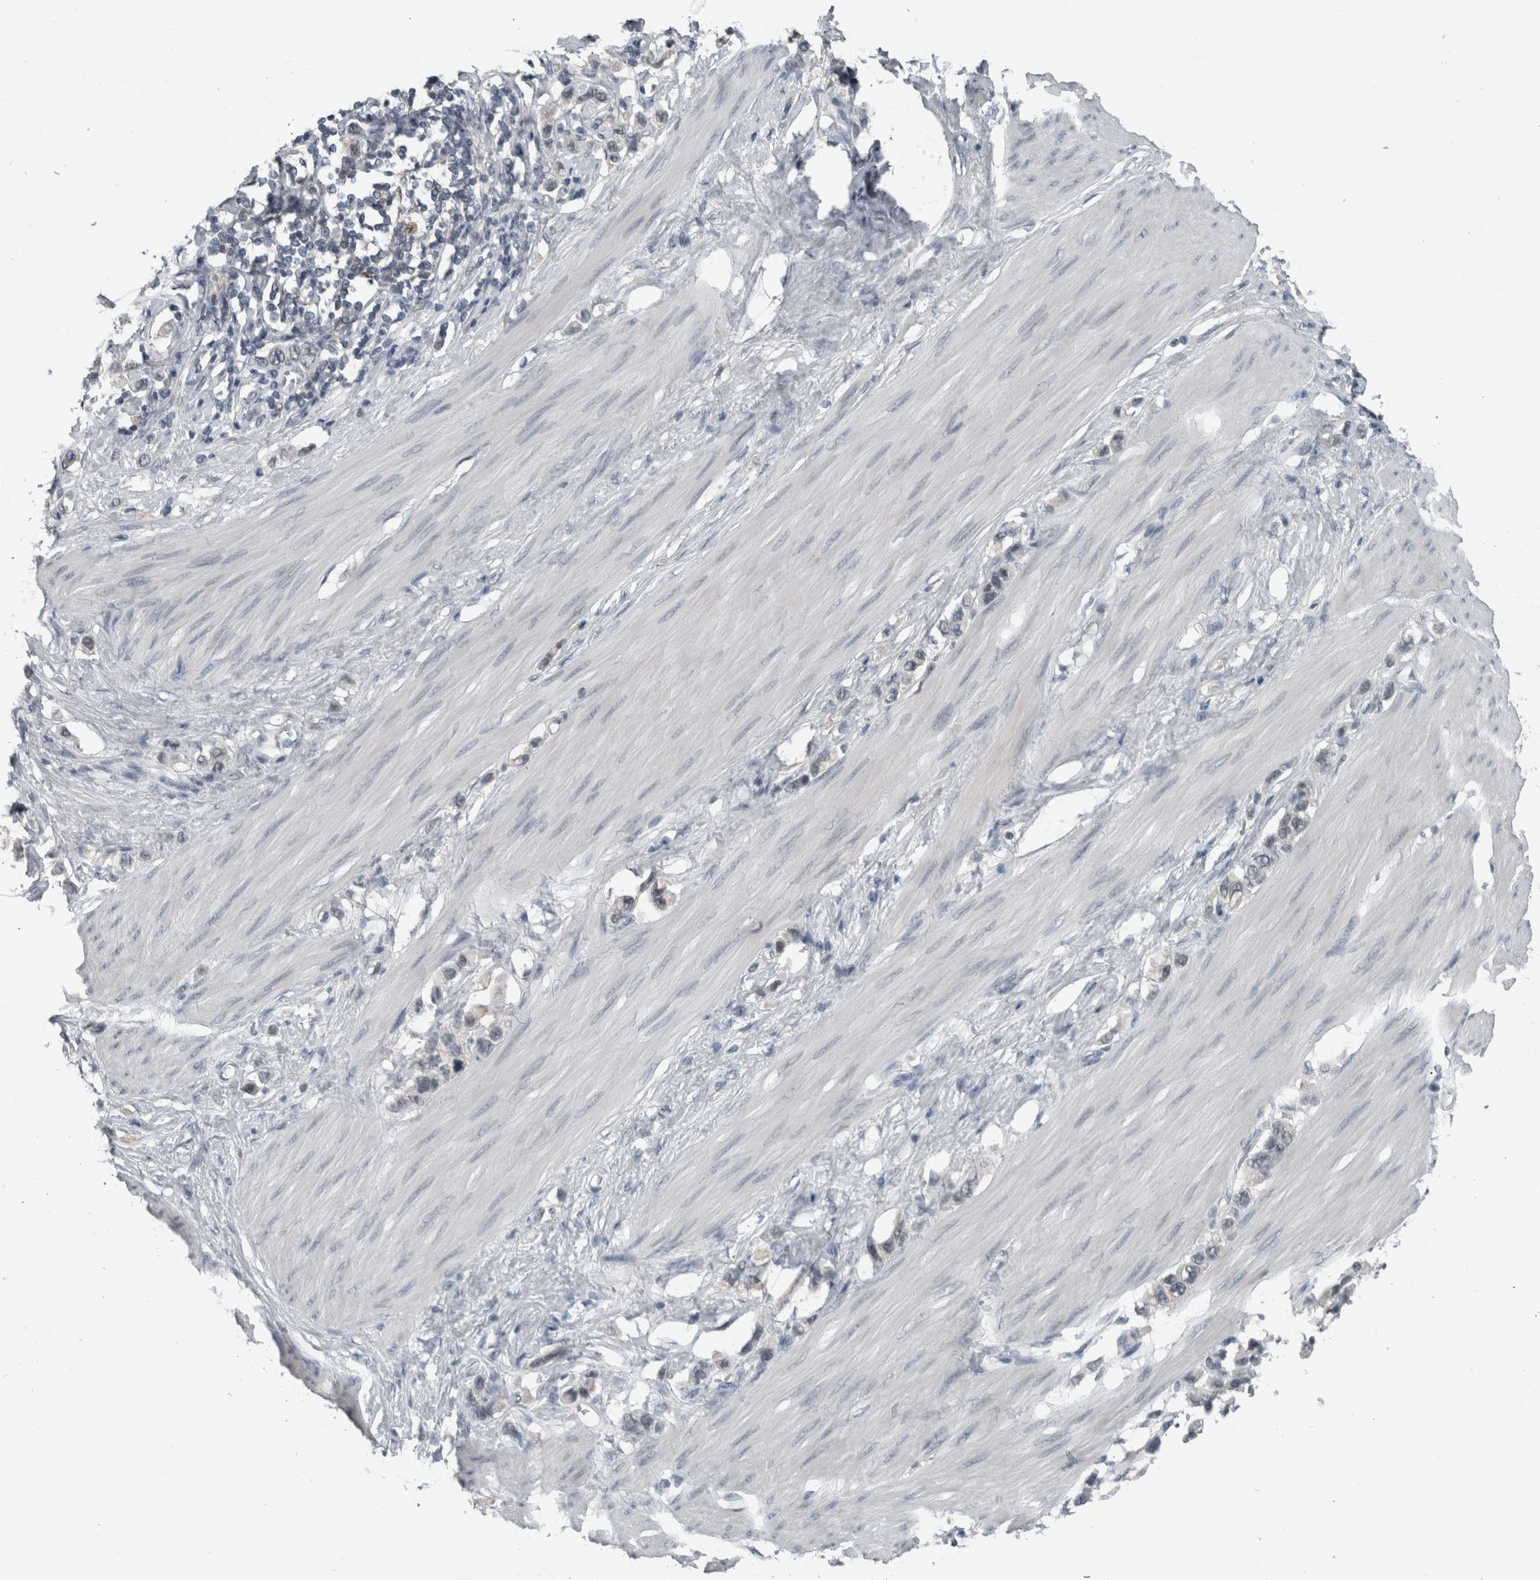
{"staining": {"intensity": "negative", "quantity": "none", "location": "none"}, "tissue": "stomach cancer", "cell_type": "Tumor cells", "image_type": "cancer", "snomed": [{"axis": "morphology", "description": "Adenocarcinoma, NOS"}, {"axis": "topography", "description": "Stomach"}], "caption": "Histopathology image shows no significant protein expression in tumor cells of stomach cancer. Brightfield microscopy of IHC stained with DAB (brown) and hematoxylin (blue), captured at high magnification.", "gene": "ZBTB21", "patient": {"sex": "female", "age": 65}}